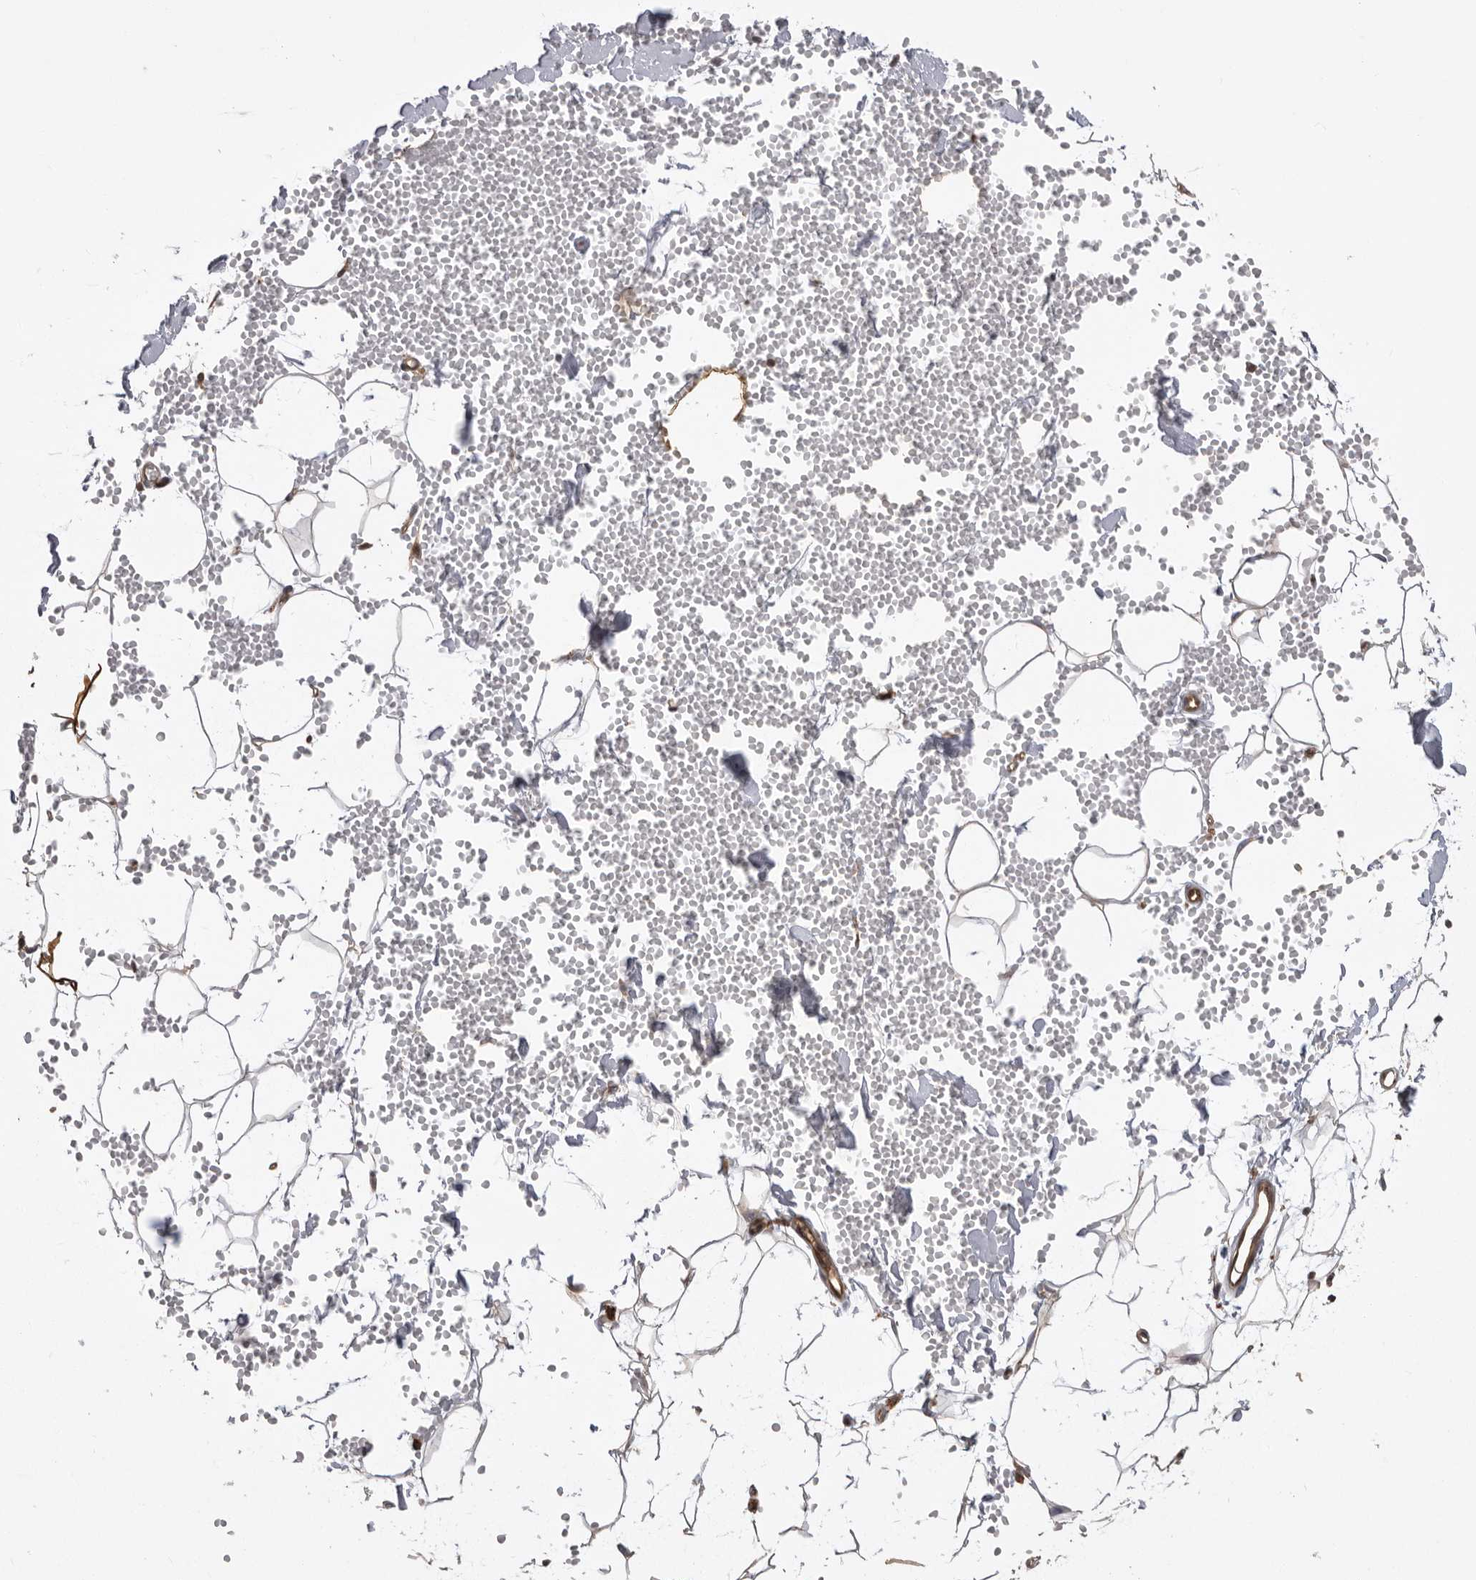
{"staining": {"intensity": "weak", "quantity": "25%-75%", "location": "cytoplasmic/membranous"}, "tissue": "adipose tissue", "cell_type": "Adipocytes", "image_type": "normal", "snomed": [{"axis": "morphology", "description": "Normal tissue, NOS"}, {"axis": "topography", "description": "Breast"}], "caption": "Normal adipose tissue exhibits weak cytoplasmic/membranous positivity in about 25%-75% of adipocytes (Brightfield microscopy of DAB IHC at high magnification)..", "gene": "DHDDS", "patient": {"sex": "female", "age": 23}}